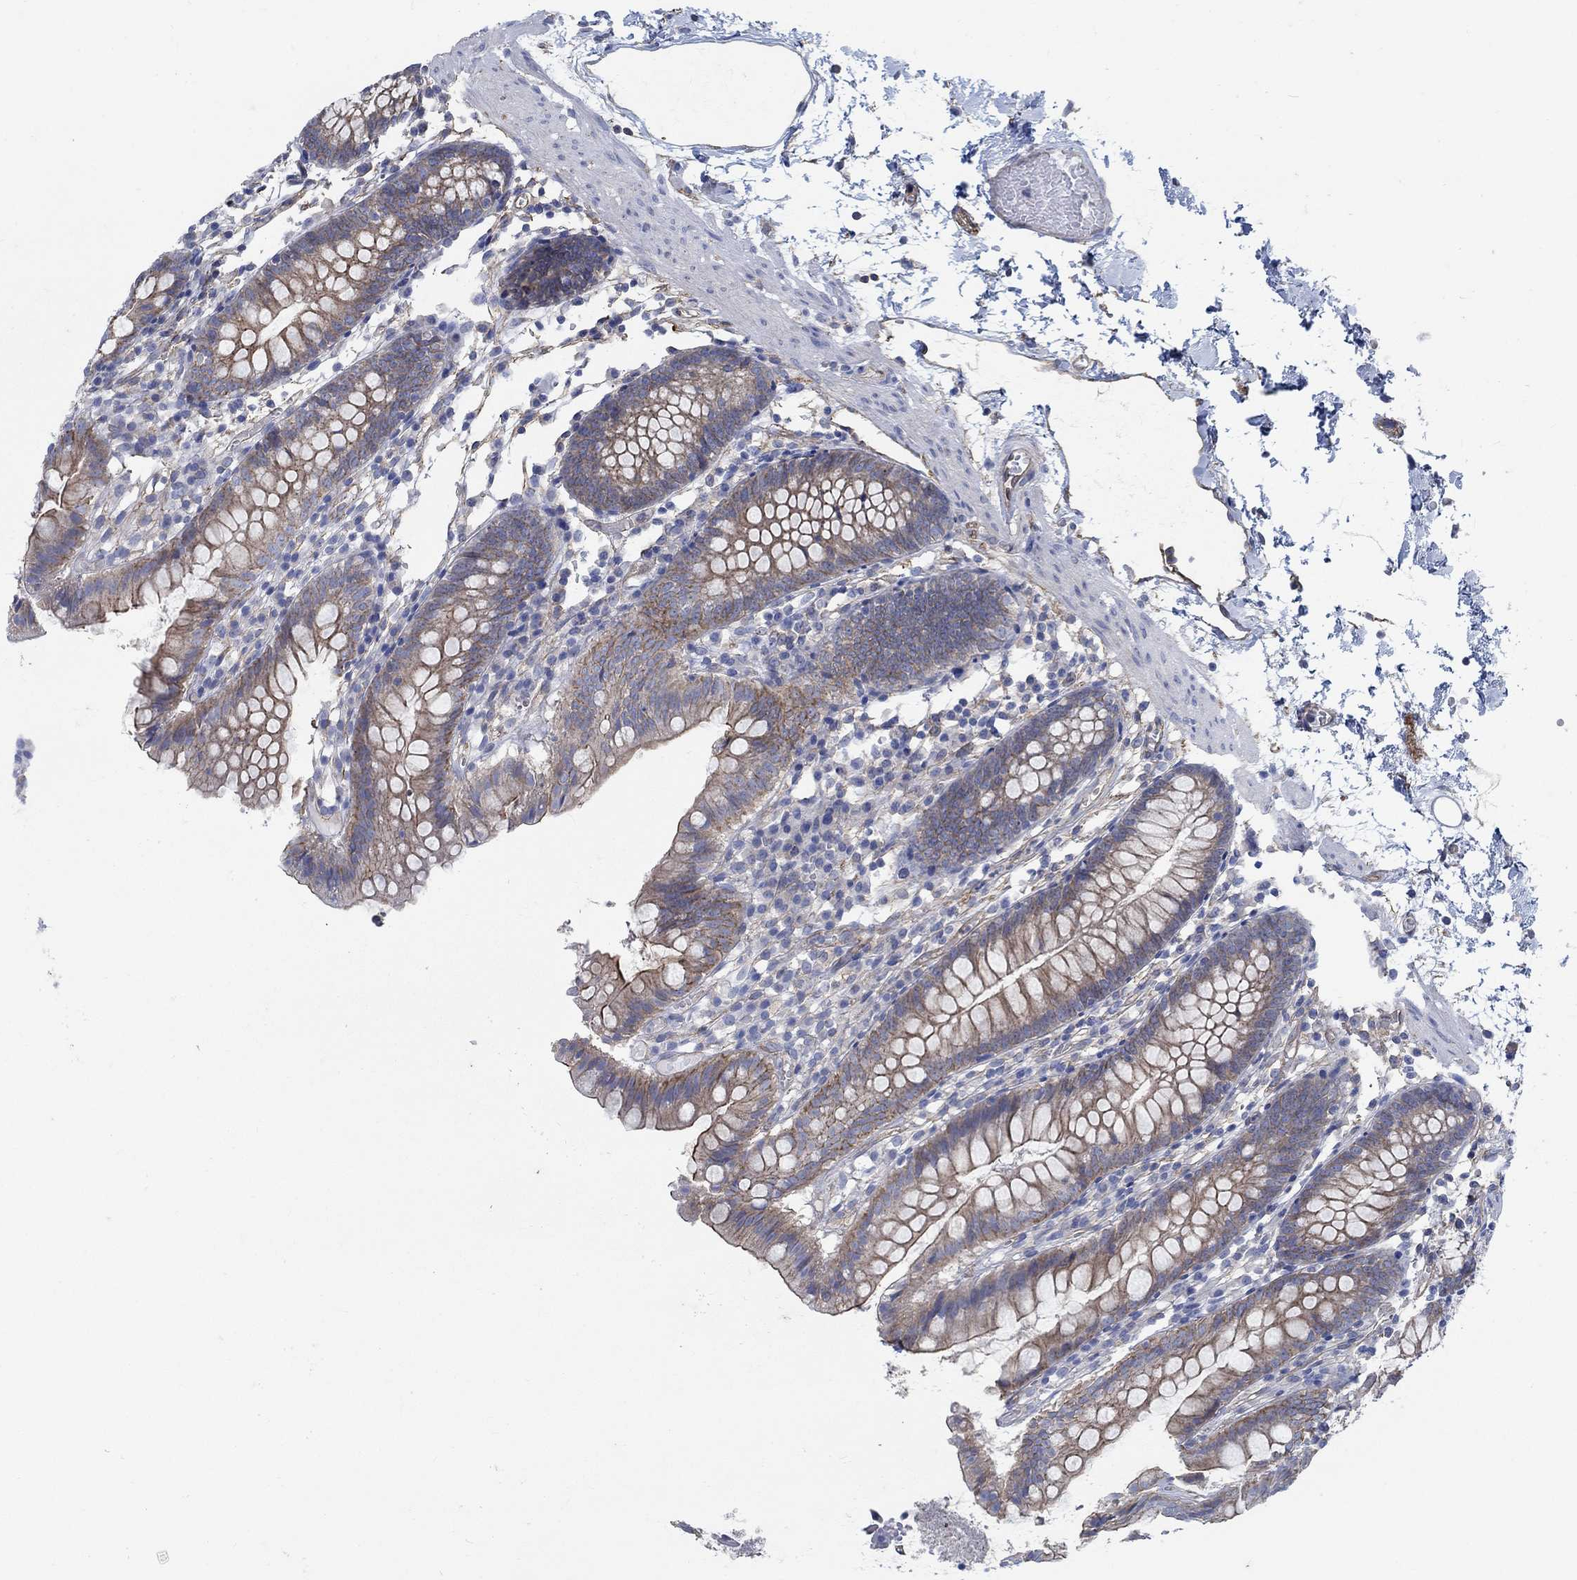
{"staining": {"intensity": "moderate", "quantity": "25%-75%", "location": "cytoplasmic/membranous"}, "tissue": "small intestine", "cell_type": "Glandular cells", "image_type": "normal", "snomed": [{"axis": "morphology", "description": "Normal tissue, NOS"}, {"axis": "topography", "description": "Small intestine"}], "caption": "A brown stain highlights moderate cytoplasmic/membranous positivity of a protein in glandular cells of unremarkable small intestine.", "gene": "TMEM198", "patient": {"sex": "female", "age": 90}}